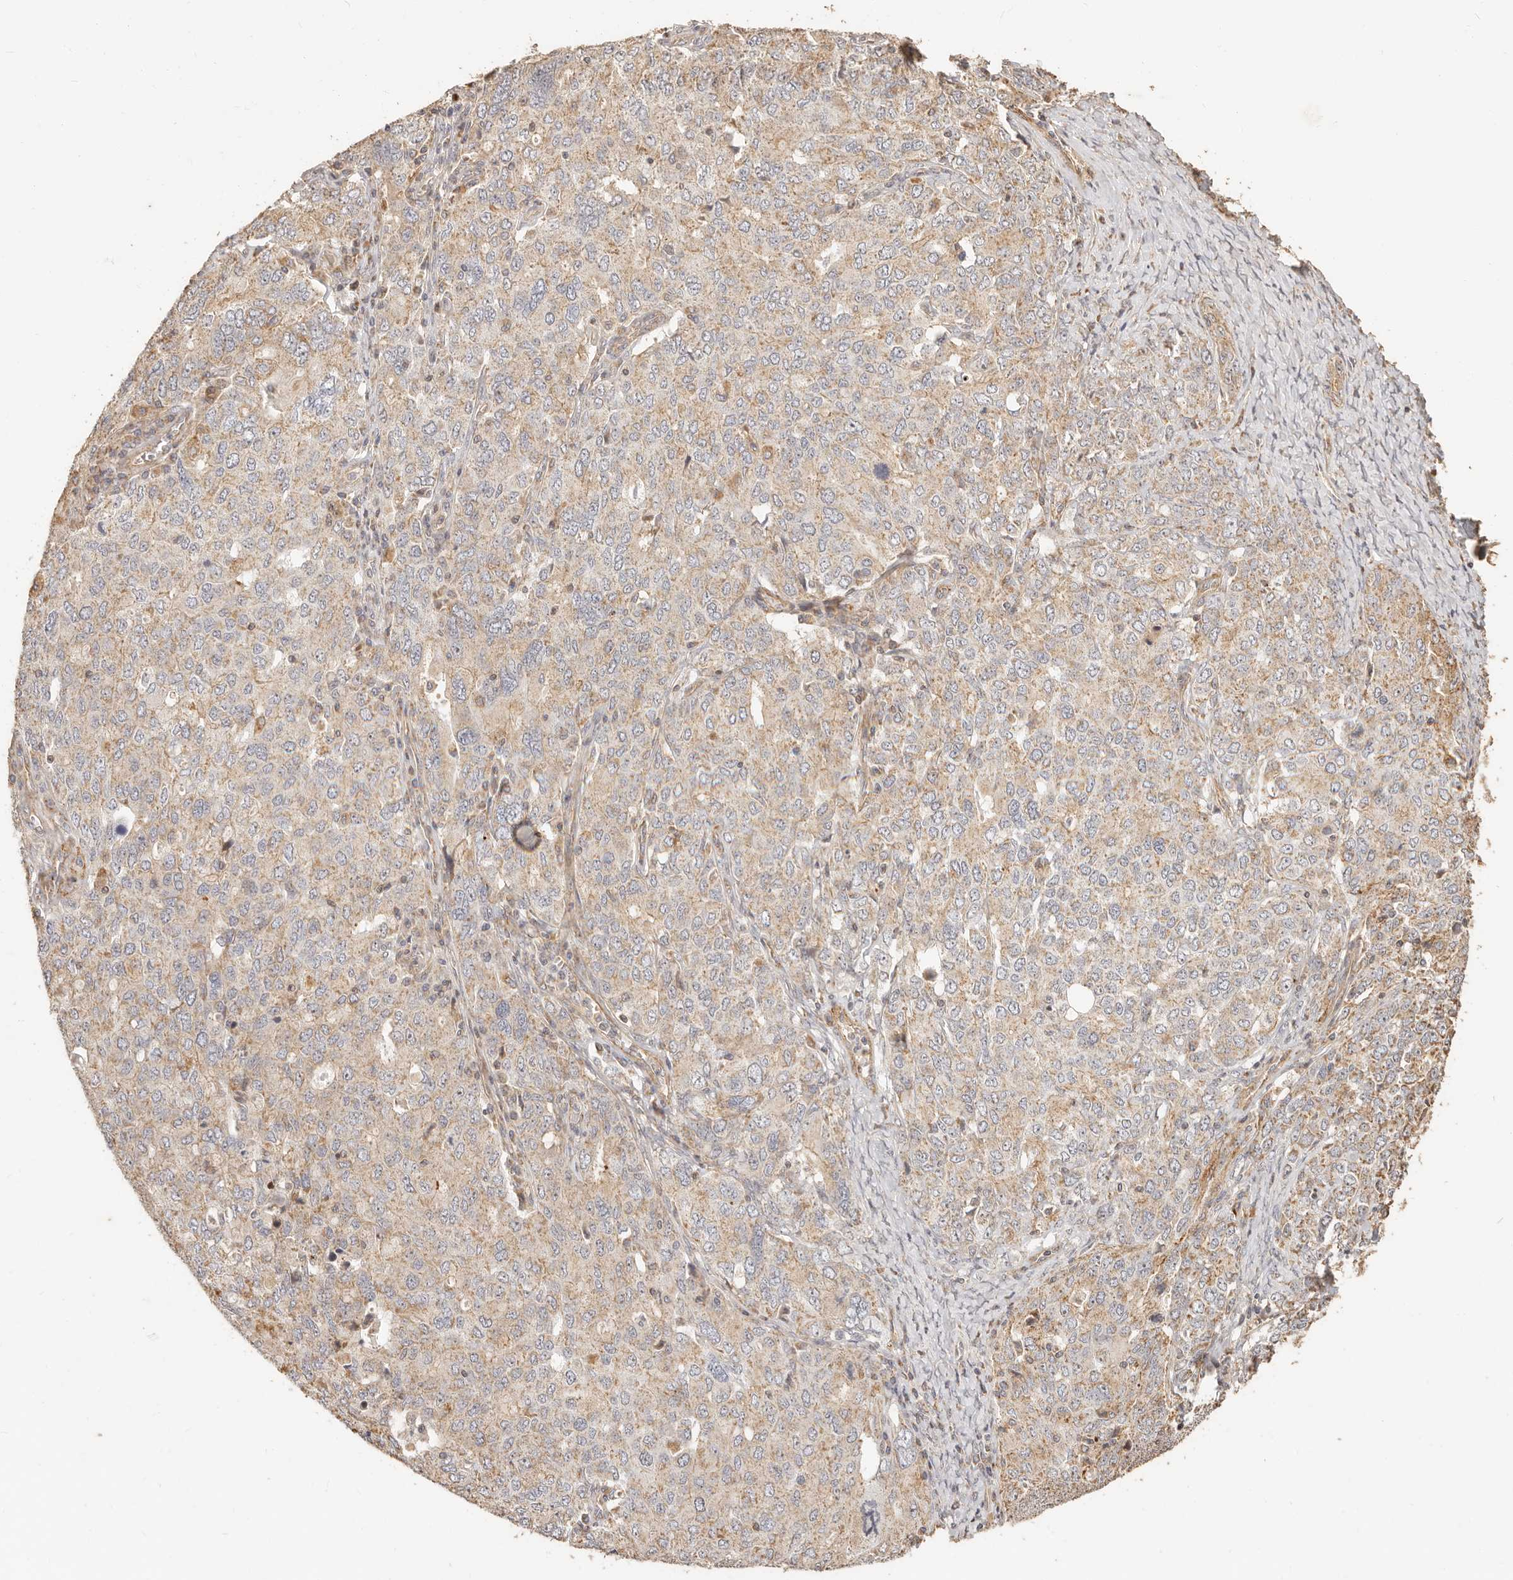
{"staining": {"intensity": "weak", "quantity": ">75%", "location": "cytoplasmic/membranous"}, "tissue": "ovarian cancer", "cell_type": "Tumor cells", "image_type": "cancer", "snomed": [{"axis": "morphology", "description": "Carcinoma, endometroid"}, {"axis": "topography", "description": "Ovary"}], "caption": "Weak cytoplasmic/membranous staining for a protein is appreciated in about >75% of tumor cells of ovarian cancer using immunohistochemistry (IHC).", "gene": "PTPN22", "patient": {"sex": "female", "age": 62}}